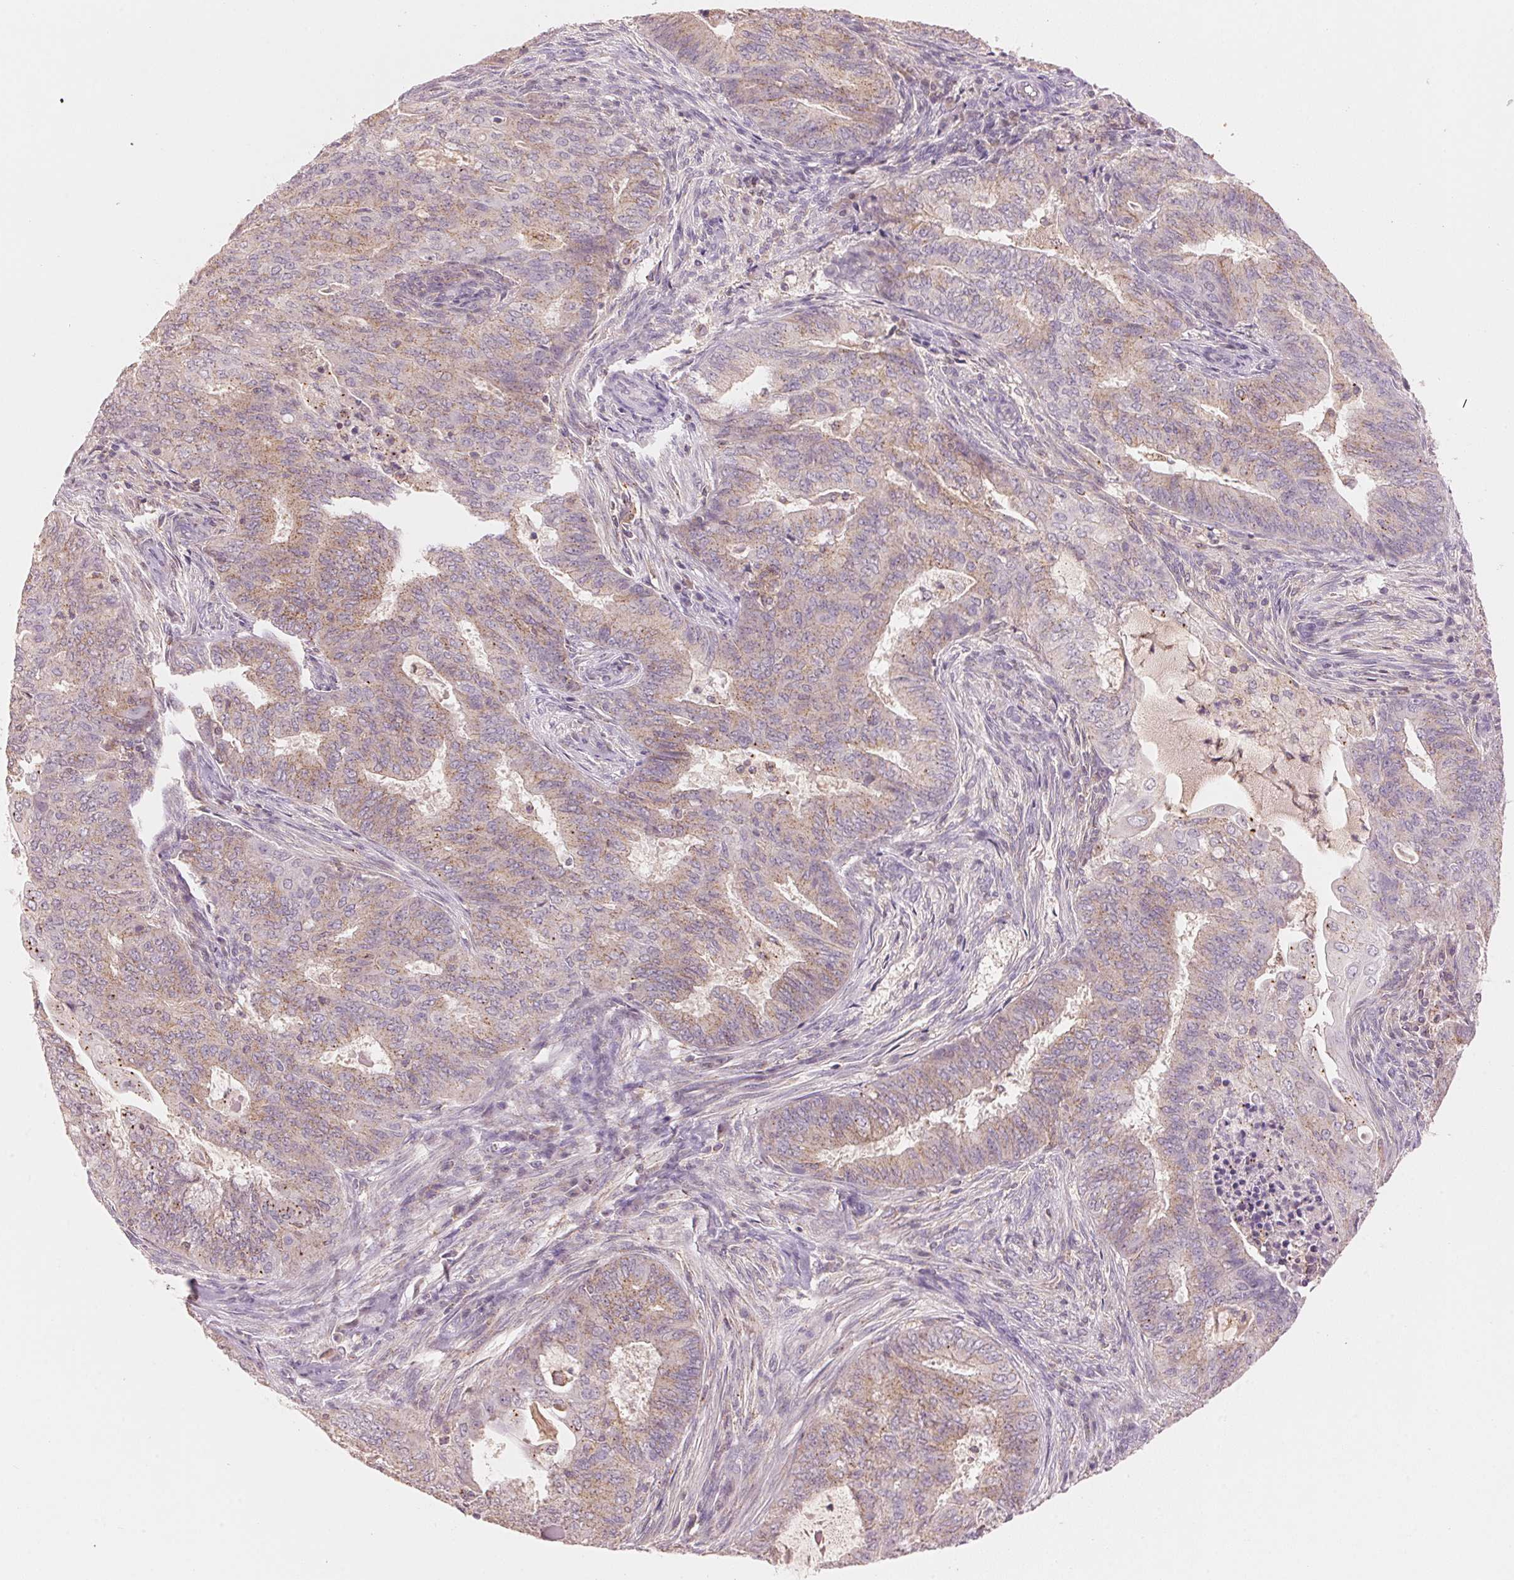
{"staining": {"intensity": "moderate", "quantity": "25%-75%", "location": "cytoplasmic/membranous"}, "tissue": "endometrial cancer", "cell_type": "Tumor cells", "image_type": "cancer", "snomed": [{"axis": "morphology", "description": "Adenocarcinoma, NOS"}, {"axis": "topography", "description": "Endometrium"}], "caption": "Immunohistochemical staining of human endometrial cancer (adenocarcinoma) exhibits moderate cytoplasmic/membranous protein staining in approximately 25%-75% of tumor cells.", "gene": "HOXB13", "patient": {"sex": "female", "age": 62}}